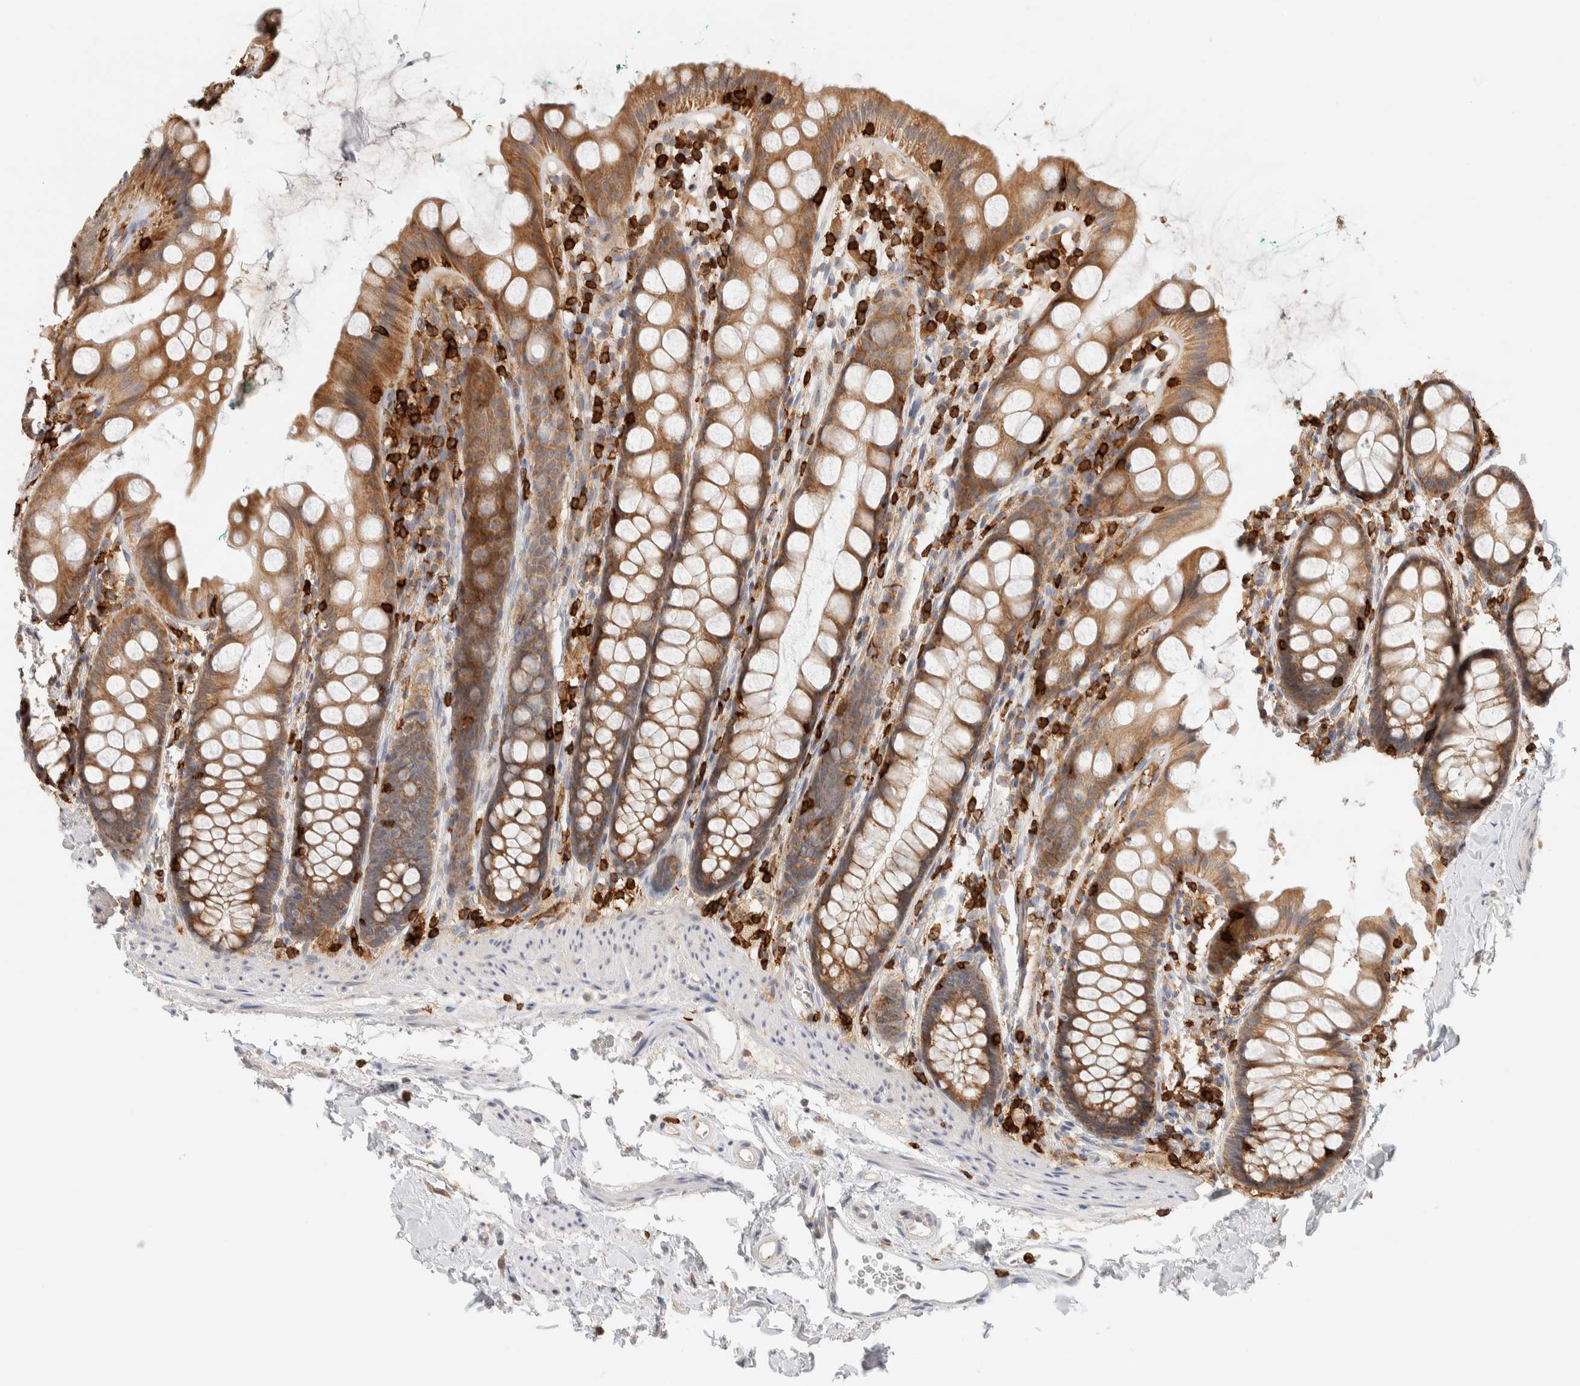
{"staining": {"intensity": "moderate", "quantity": ">75%", "location": "cytoplasmic/membranous"}, "tissue": "rectum", "cell_type": "Glandular cells", "image_type": "normal", "snomed": [{"axis": "morphology", "description": "Normal tissue, NOS"}, {"axis": "topography", "description": "Rectum"}], "caption": "Human rectum stained with a brown dye exhibits moderate cytoplasmic/membranous positive expression in approximately >75% of glandular cells.", "gene": "RUNDC1", "patient": {"sex": "female", "age": 65}}